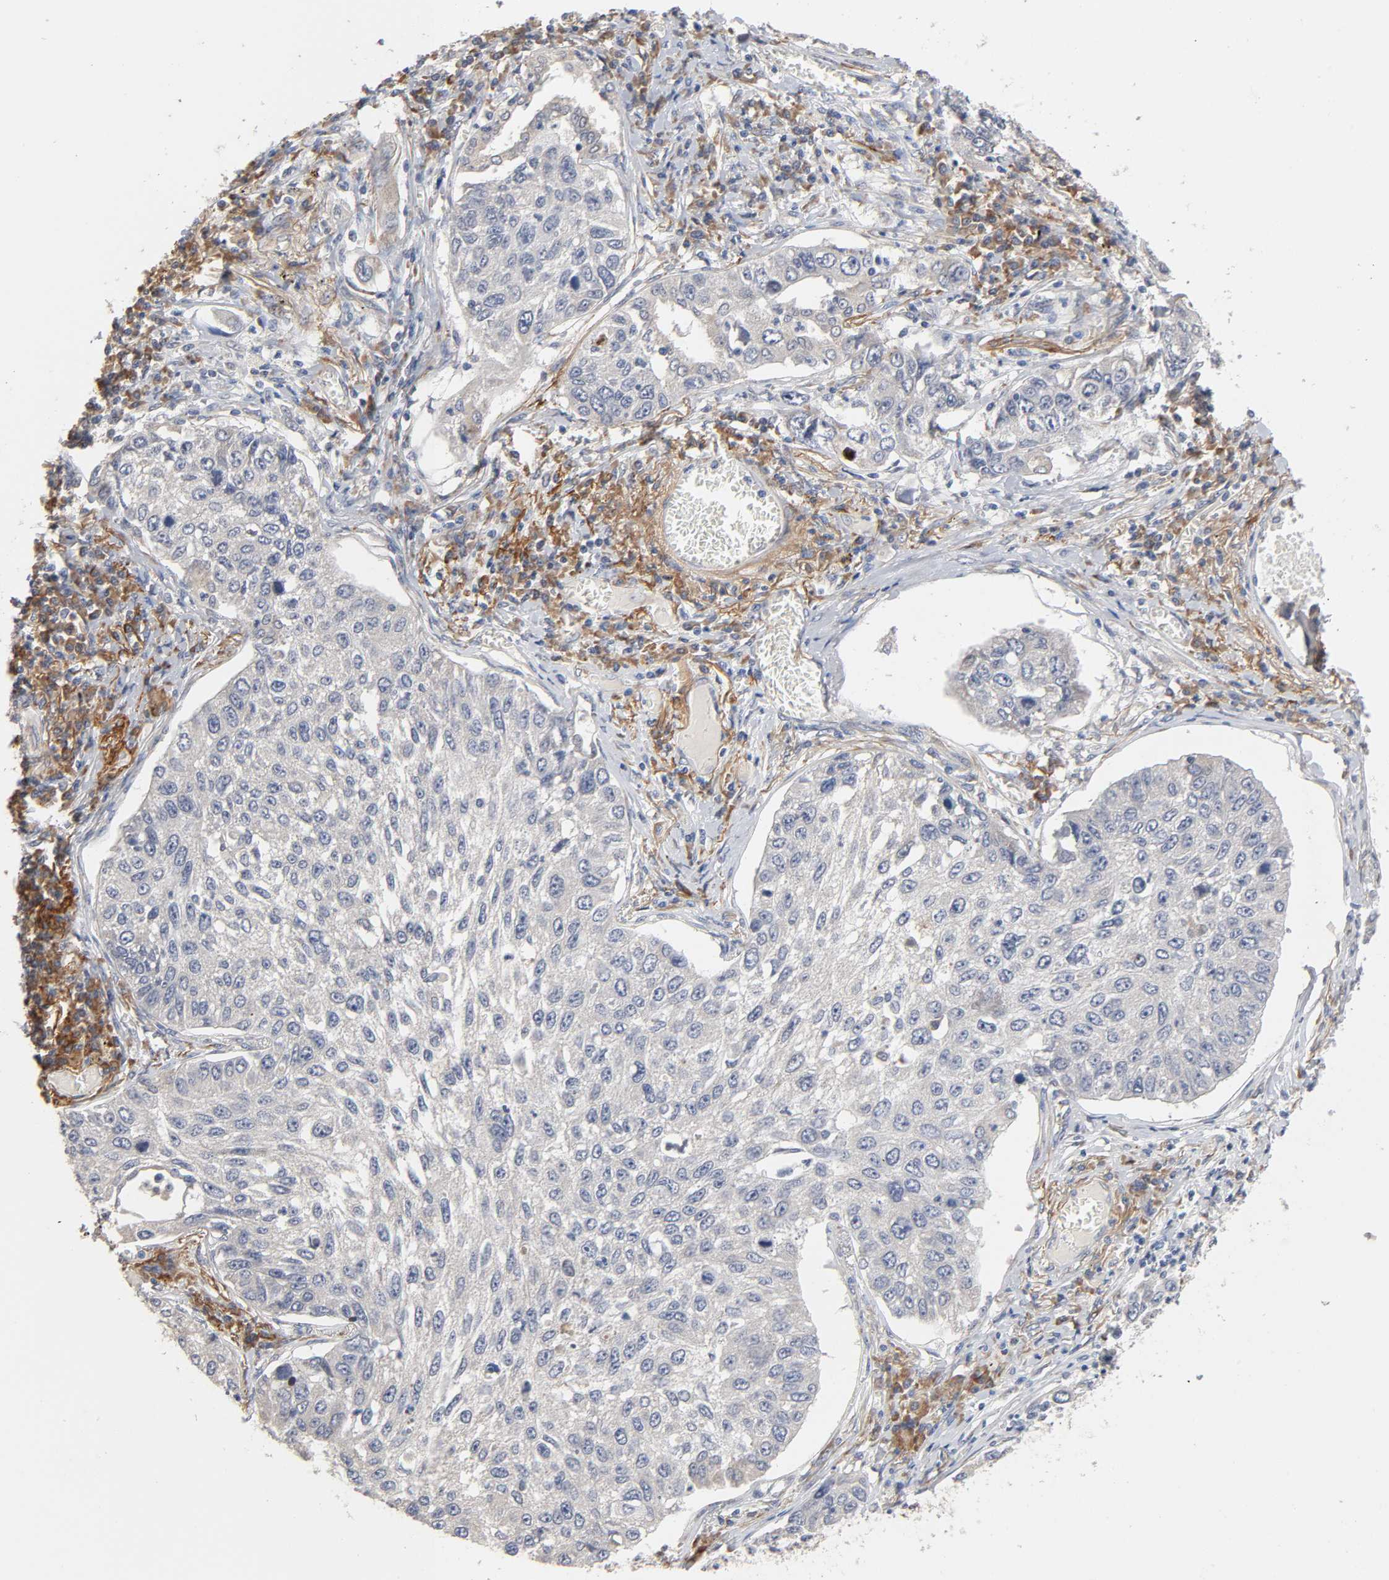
{"staining": {"intensity": "negative", "quantity": "none", "location": "none"}, "tissue": "lung cancer", "cell_type": "Tumor cells", "image_type": "cancer", "snomed": [{"axis": "morphology", "description": "Squamous cell carcinoma, NOS"}, {"axis": "topography", "description": "Lung"}], "caption": "Tumor cells show no significant staining in lung squamous cell carcinoma.", "gene": "HDLBP", "patient": {"sex": "male", "age": 71}}